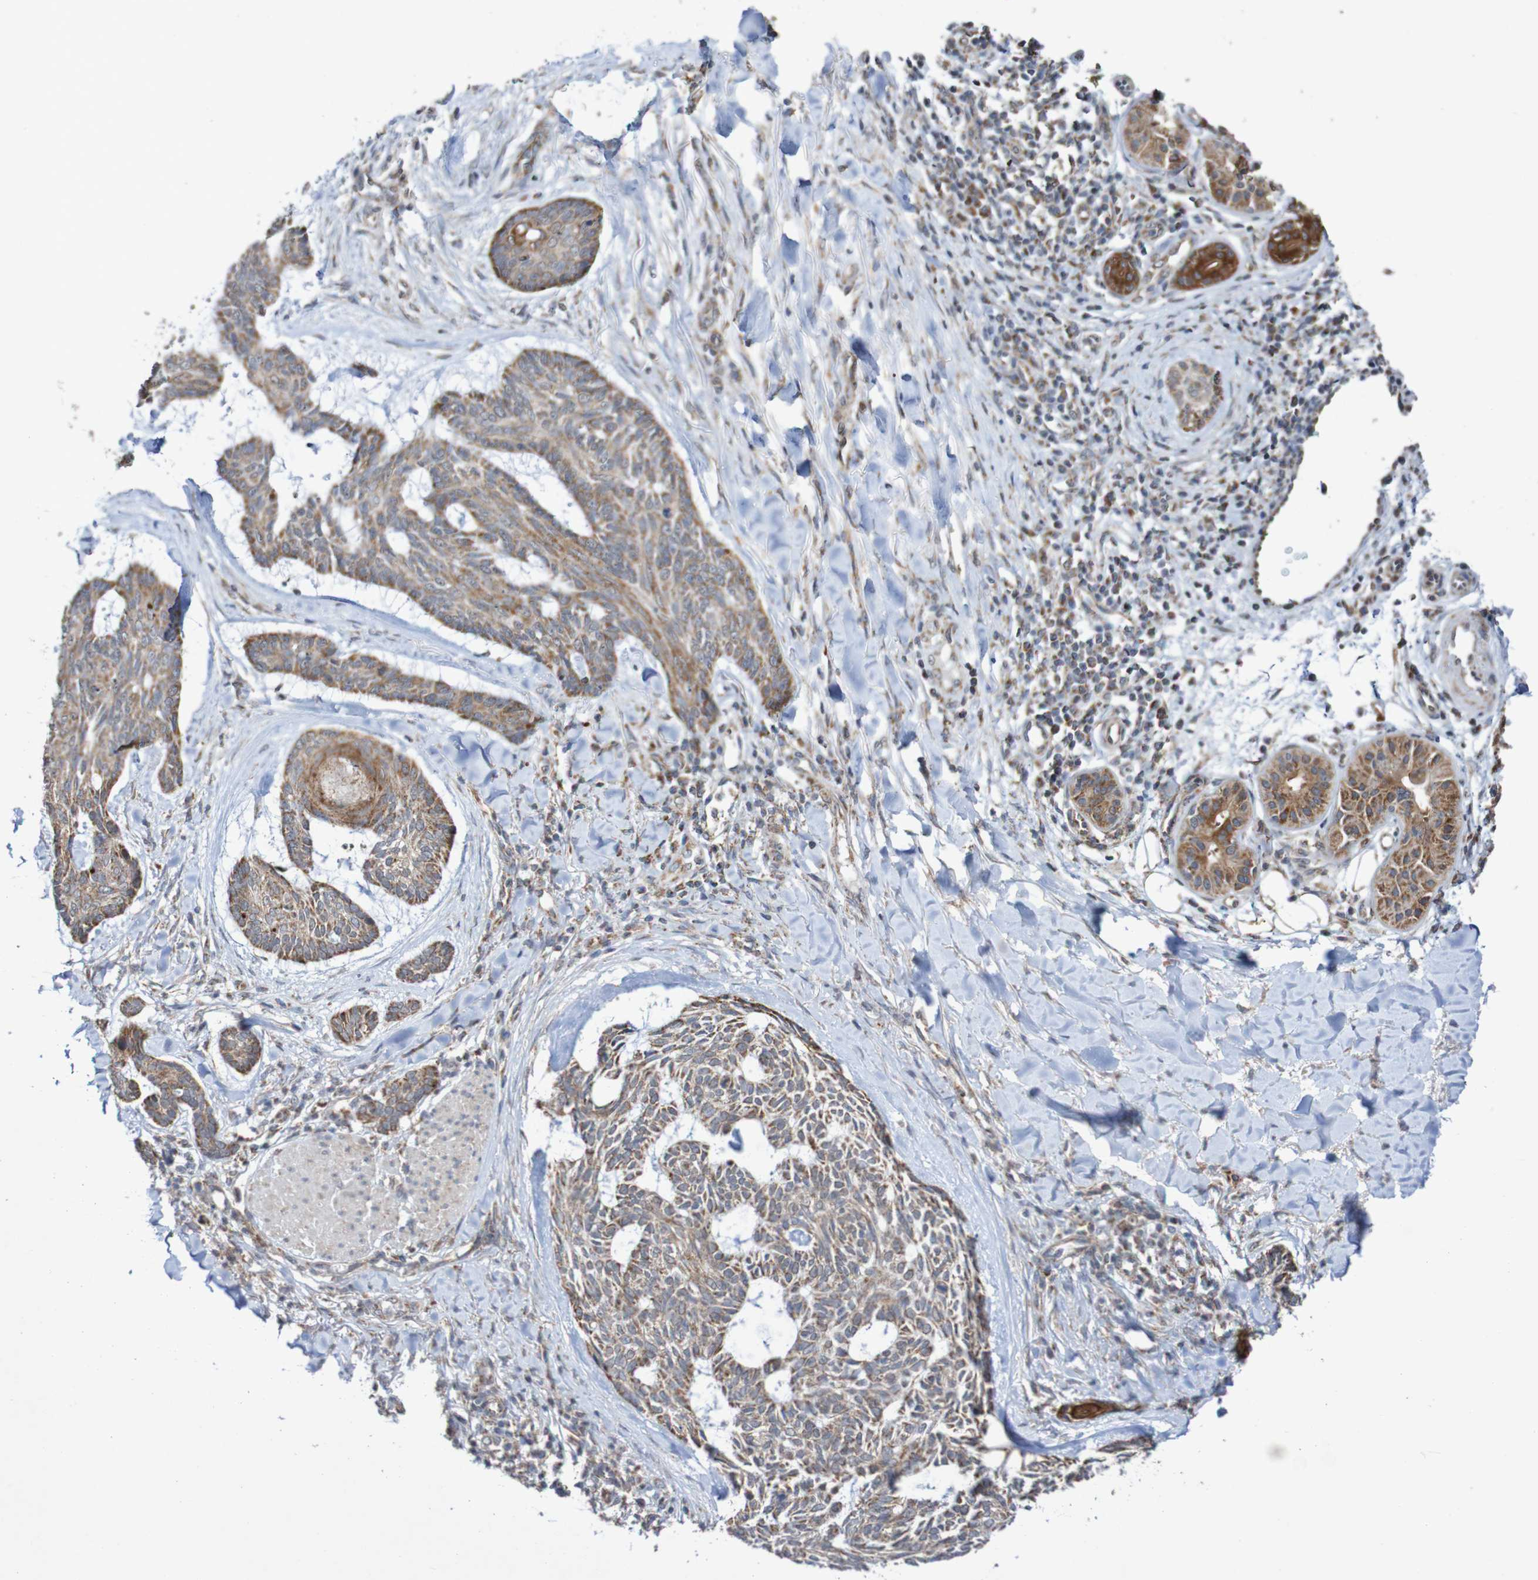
{"staining": {"intensity": "moderate", "quantity": ">75%", "location": "cytoplasmic/membranous"}, "tissue": "skin cancer", "cell_type": "Tumor cells", "image_type": "cancer", "snomed": [{"axis": "morphology", "description": "Basal cell carcinoma"}, {"axis": "topography", "description": "Skin"}], "caption": "Skin cancer (basal cell carcinoma) stained for a protein exhibits moderate cytoplasmic/membranous positivity in tumor cells. (Stains: DAB in brown, nuclei in blue, Microscopy: brightfield microscopy at high magnification).", "gene": "DVL1", "patient": {"sex": "male", "age": 43}}